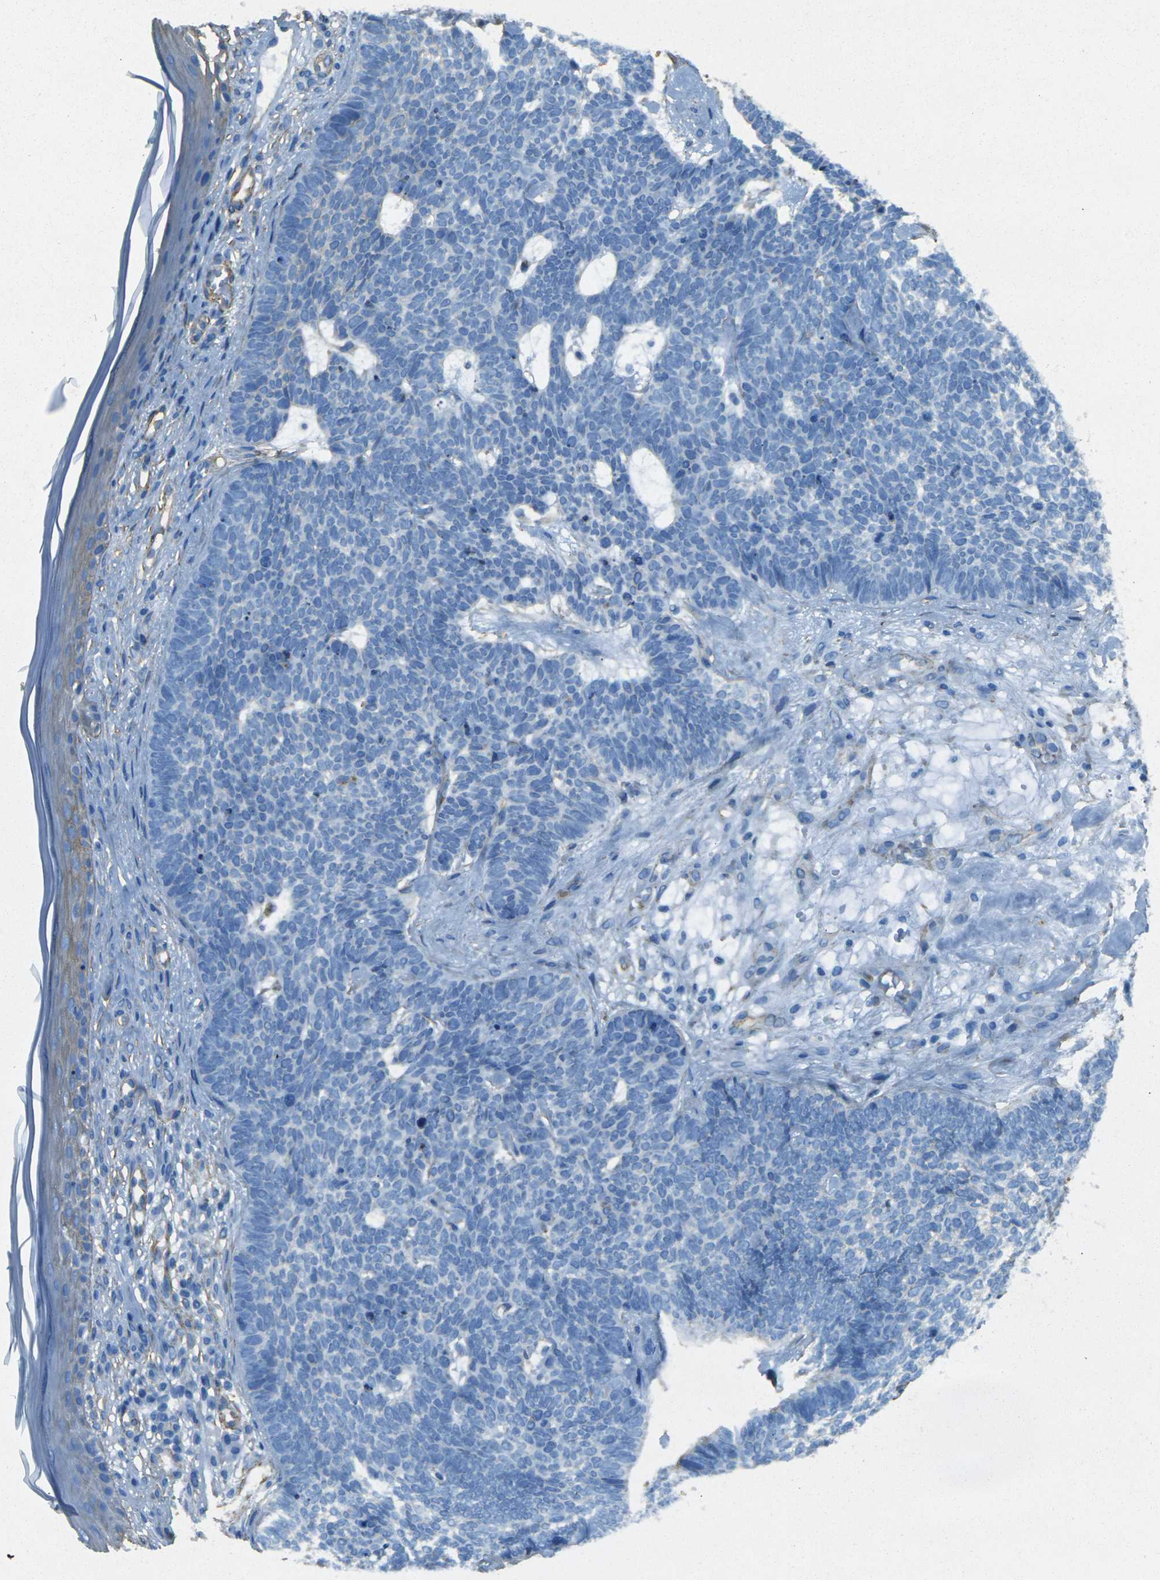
{"staining": {"intensity": "moderate", "quantity": "<25%", "location": "cytoplasmic/membranous"}, "tissue": "skin cancer", "cell_type": "Tumor cells", "image_type": "cancer", "snomed": [{"axis": "morphology", "description": "Basal cell carcinoma"}, {"axis": "topography", "description": "Skin"}], "caption": "Skin cancer stained with DAB (3,3'-diaminobenzidine) immunohistochemistry (IHC) demonstrates low levels of moderate cytoplasmic/membranous expression in approximately <25% of tumor cells. Using DAB (brown) and hematoxylin (blue) stains, captured at high magnification using brightfield microscopy.", "gene": "EPHA7", "patient": {"sex": "female", "age": 84}}